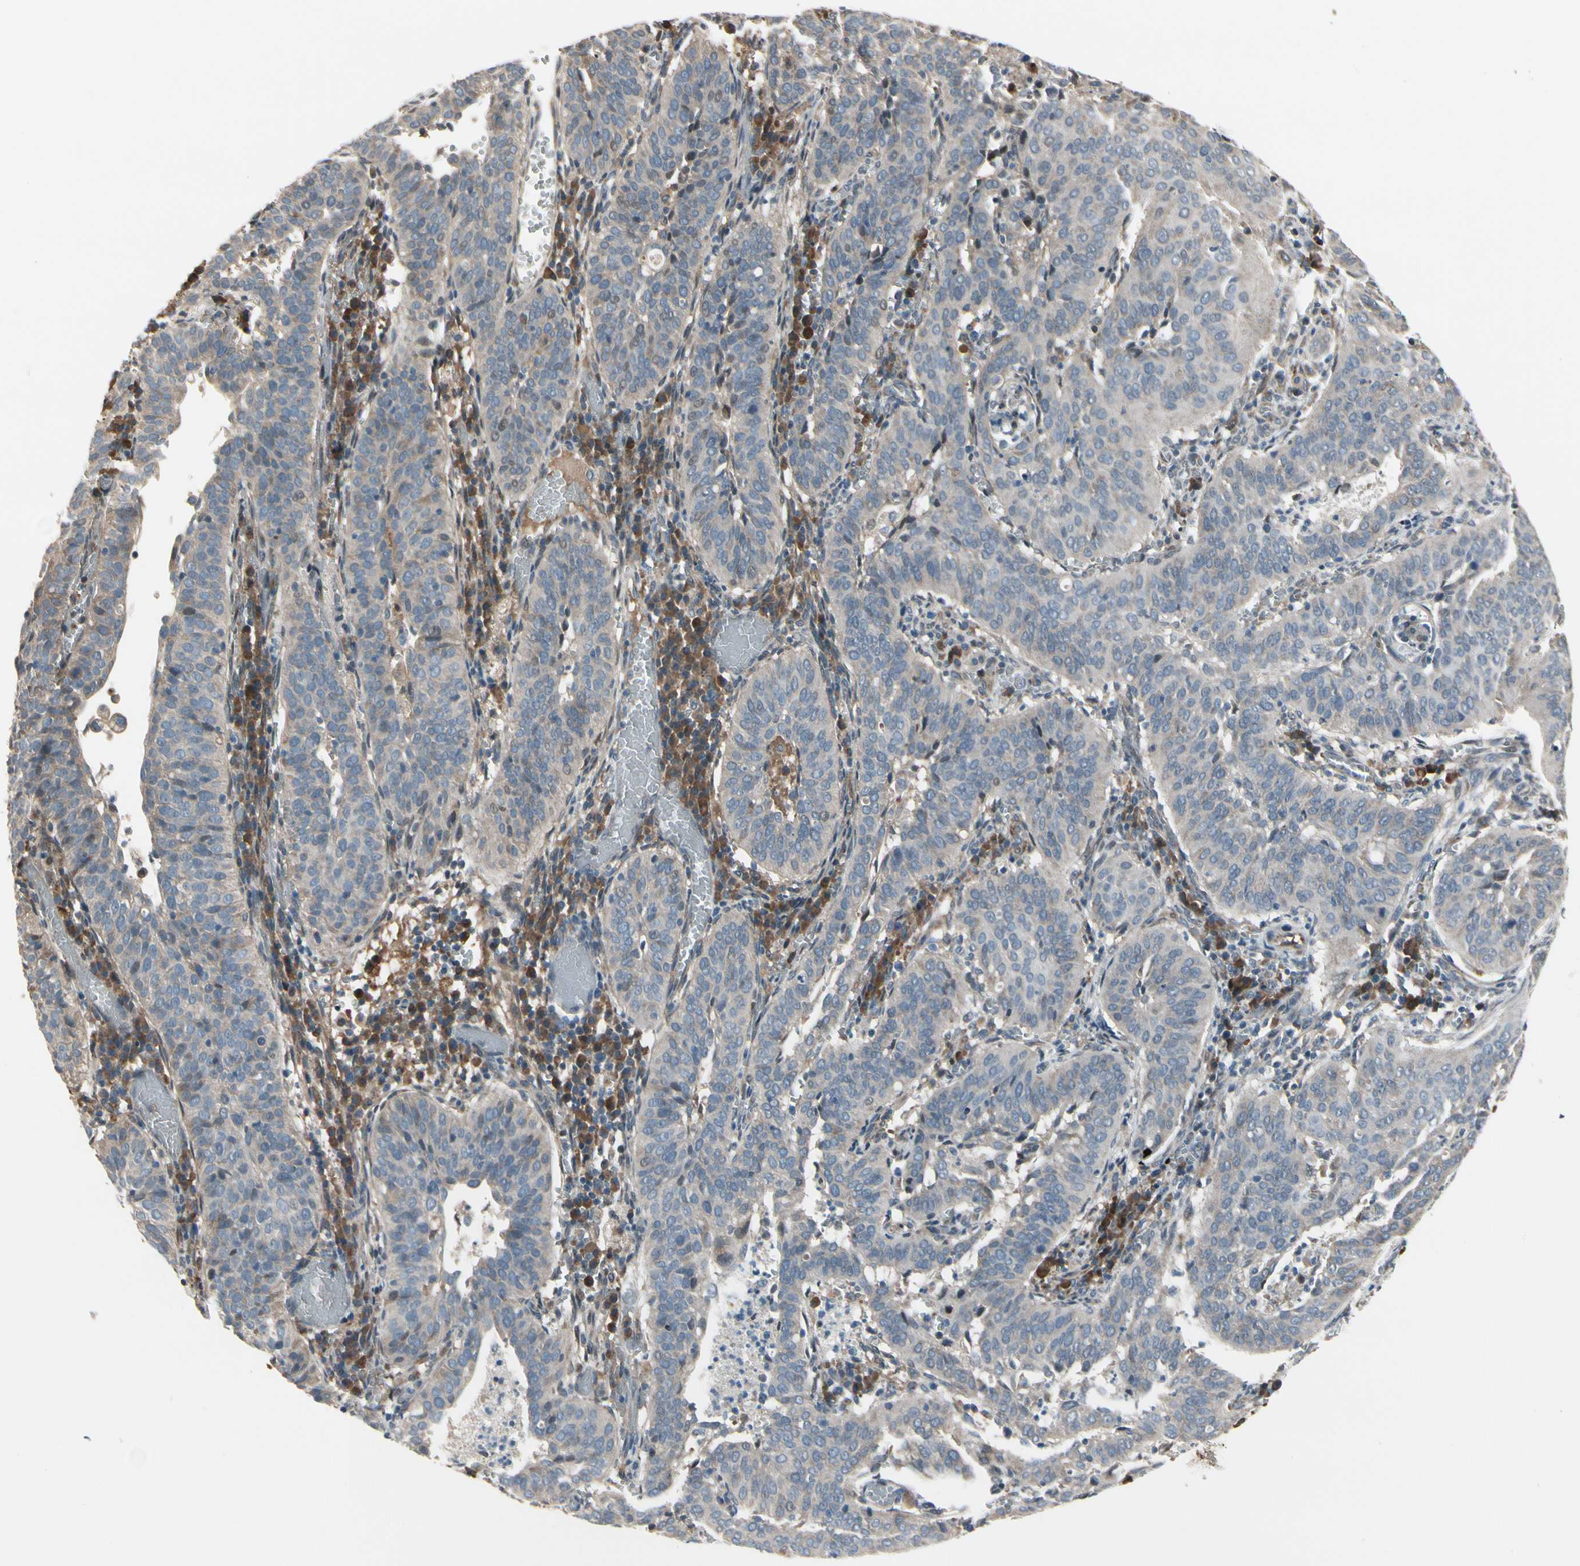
{"staining": {"intensity": "weak", "quantity": "<25%", "location": "cytoplasmic/membranous"}, "tissue": "cervical cancer", "cell_type": "Tumor cells", "image_type": "cancer", "snomed": [{"axis": "morphology", "description": "Squamous cell carcinoma, NOS"}, {"axis": "topography", "description": "Cervix"}], "caption": "There is no significant positivity in tumor cells of squamous cell carcinoma (cervical). The staining was performed using DAB to visualize the protein expression in brown, while the nuclei were stained in blue with hematoxylin (Magnification: 20x).", "gene": "SNX29", "patient": {"sex": "female", "age": 39}}